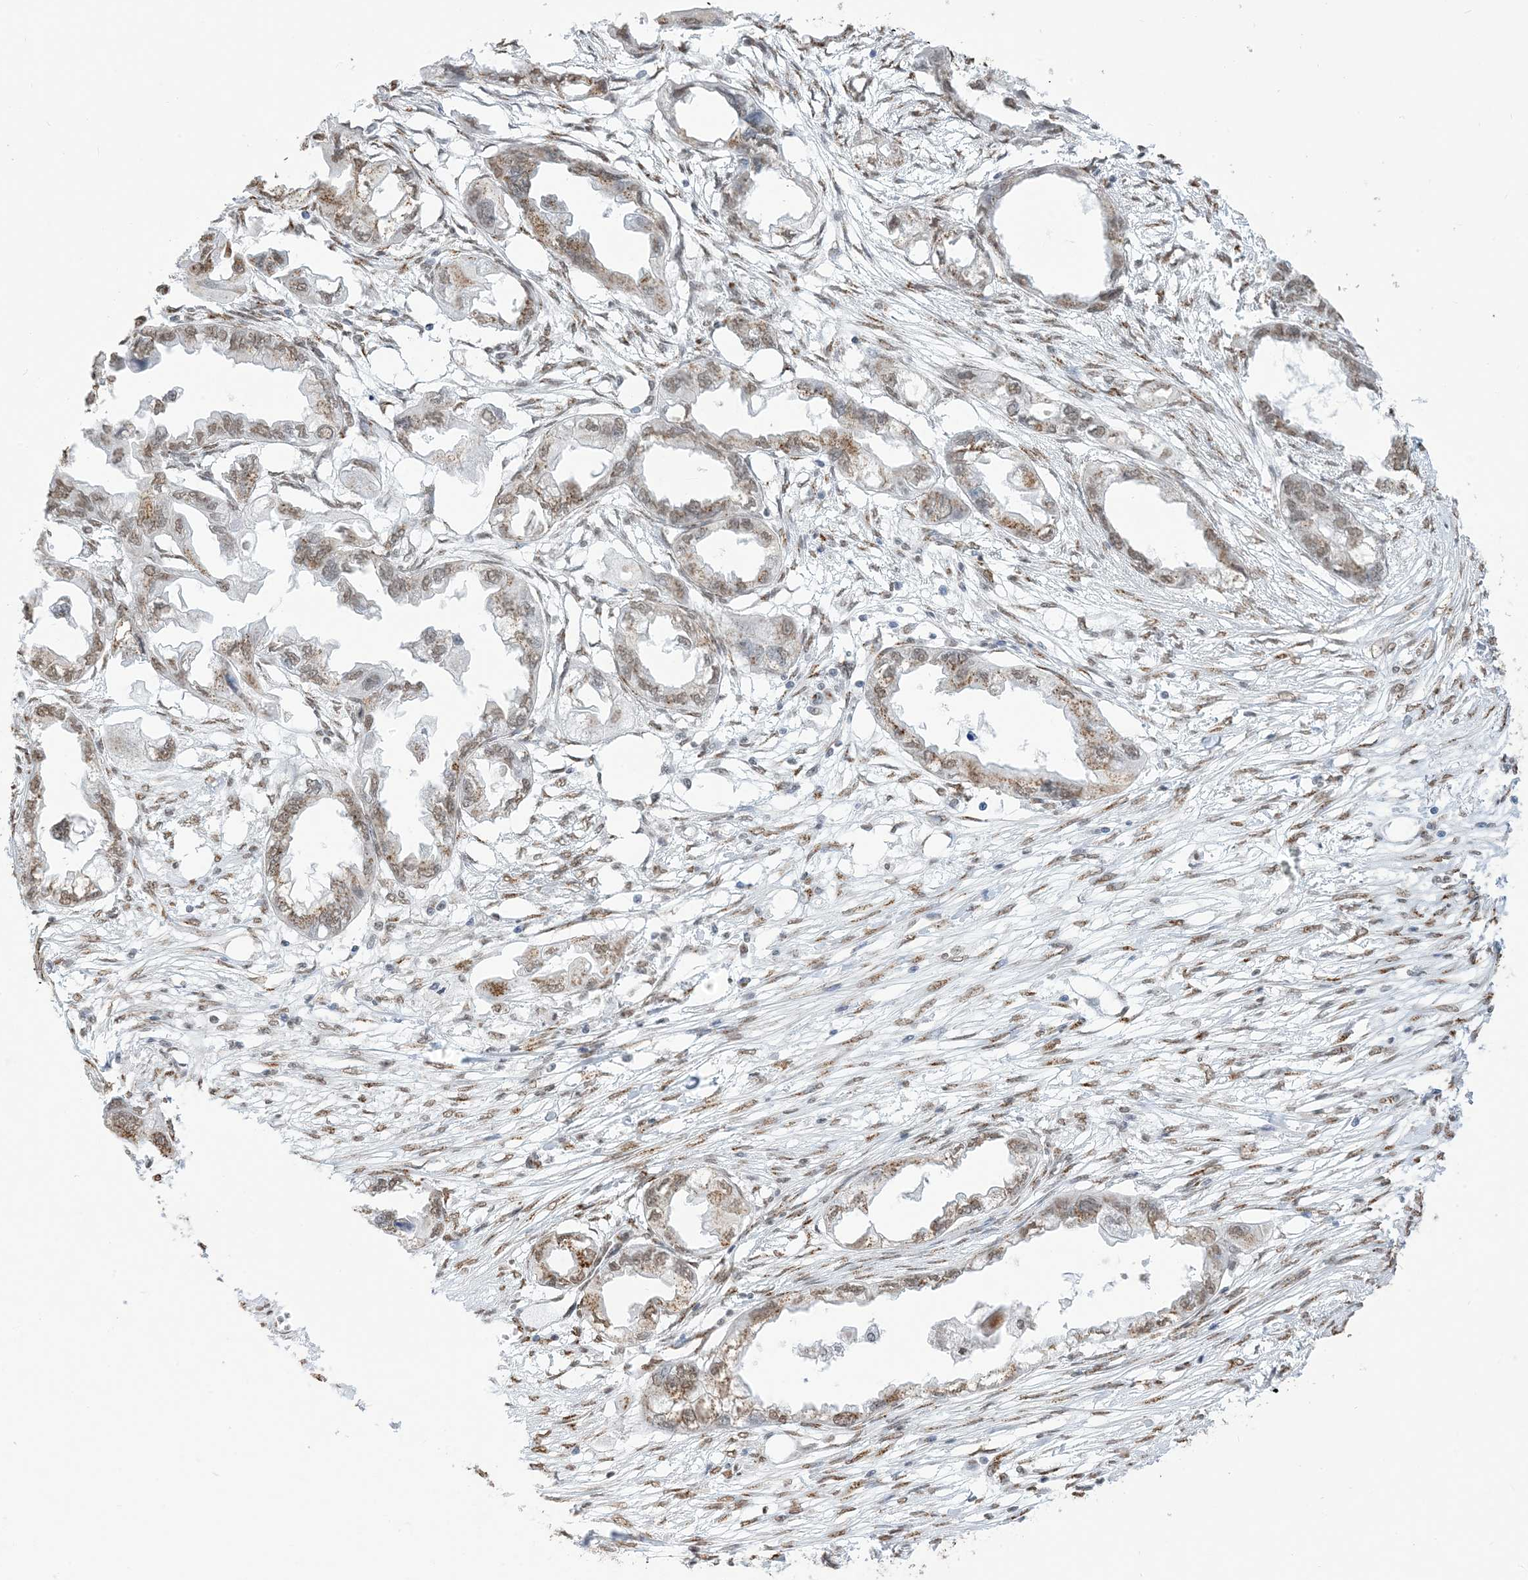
{"staining": {"intensity": "weak", "quantity": "25%-75%", "location": "cytoplasmic/membranous,nuclear"}, "tissue": "endometrial cancer", "cell_type": "Tumor cells", "image_type": "cancer", "snomed": [{"axis": "morphology", "description": "Adenocarcinoma, NOS"}, {"axis": "morphology", "description": "Adenocarcinoma, metastatic, NOS"}, {"axis": "topography", "description": "Adipose tissue"}, {"axis": "topography", "description": "Endometrium"}], "caption": "Human endometrial adenocarcinoma stained with a protein marker shows weak staining in tumor cells.", "gene": "GPR107", "patient": {"sex": "female", "age": 67}}